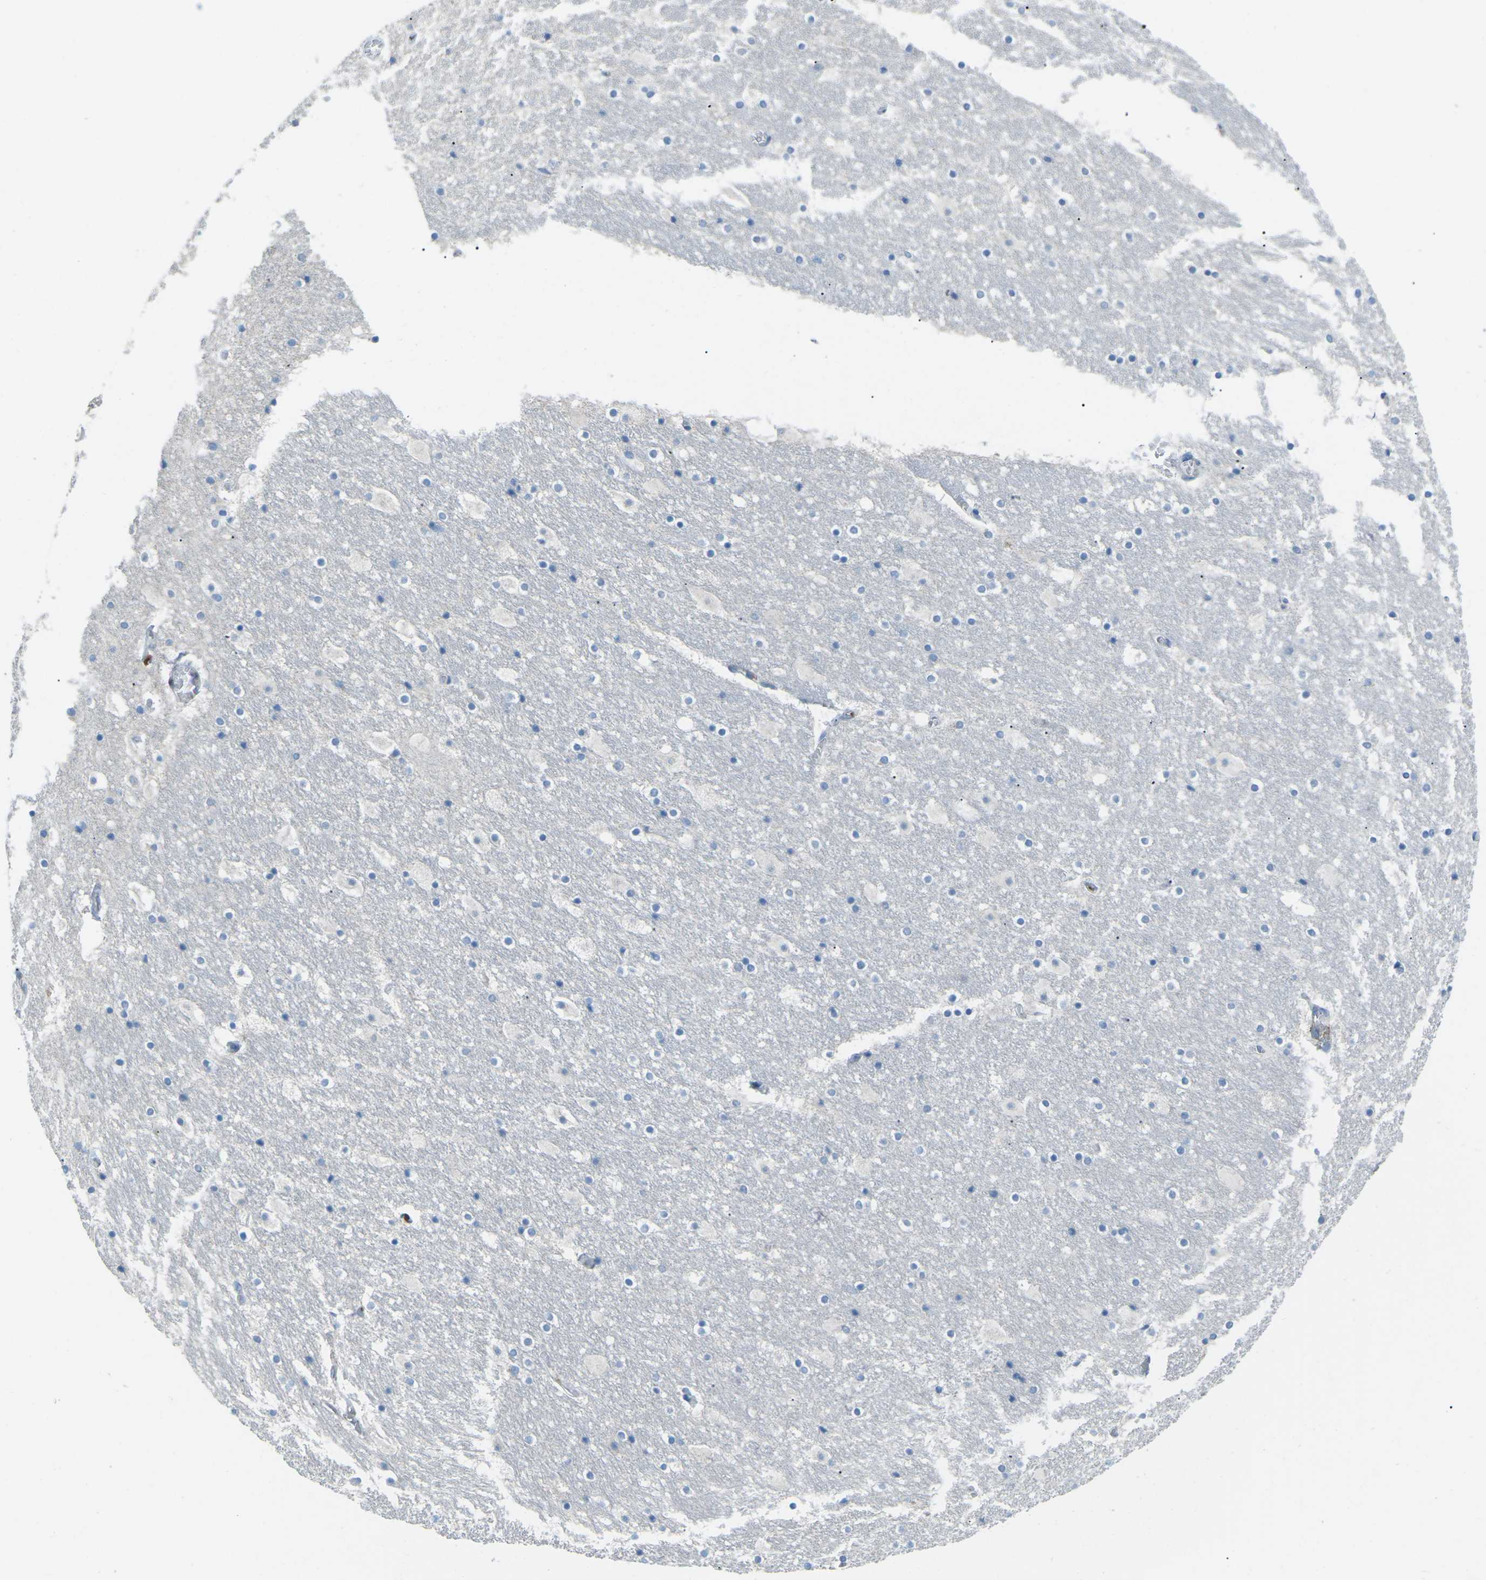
{"staining": {"intensity": "negative", "quantity": "none", "location": "none"}, "tissue": "hippocampus", "cell_type": "Glial cells", "image_type": "normal", "snomed": [{"axis": "morphology", "description": "Normal tissue, NOS"}, {"axis": "topography", "description": "Hippocampus"}], "caption": "IHC image of unremarkable human hippocampus stained for a protein (brown), which reveals no staining in glial cells. (Stains: DAB immunohistochemistry (IHC) with hematoxylin counter stain, Microscopy: brightfield microscopy at high magnification).", "gene": "FCN1", "patient": {"sex": "male", "age": 45}}